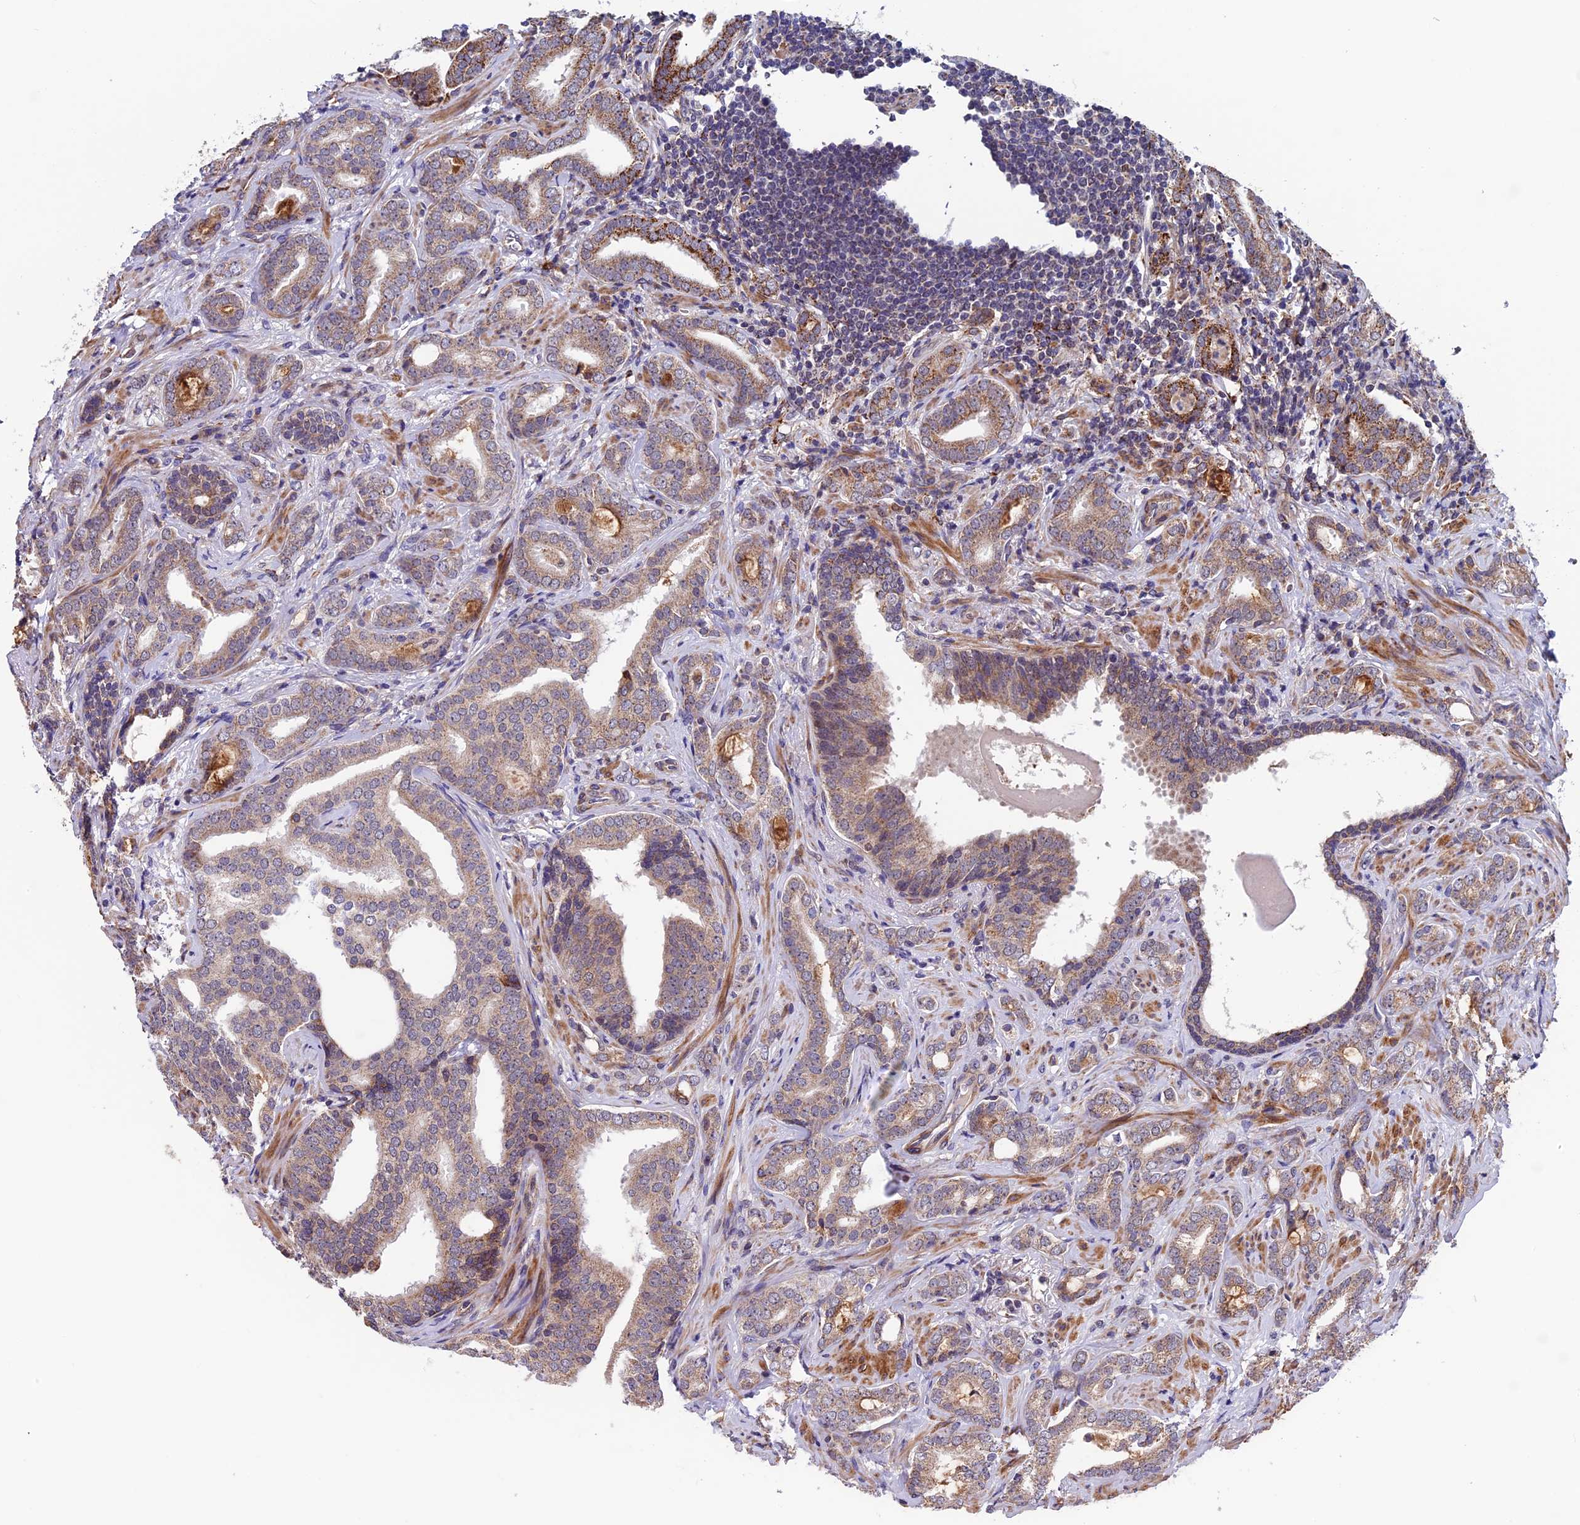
{"staining": {"intensity": "weak", "quantity": "25%-75%", "location": "cytoplasmic/membranous"}, "tissue": "prostate cancer", "cell_type": "Tumor cells", "image_type": "cancer", "snomed": [{"axis": "morphology", "description": "Adenocarcinoma, High grade"}, {"axis": "topography", "description": "Prostate"}], "caption": "Human prostate cancer stained for a protein (brown) reveals weak cytoplasmic/membranous positive expression in about 25%-75% of tumor cells.", "gene": "RNF17", "patient": {"sex": "male", "age": 63}}